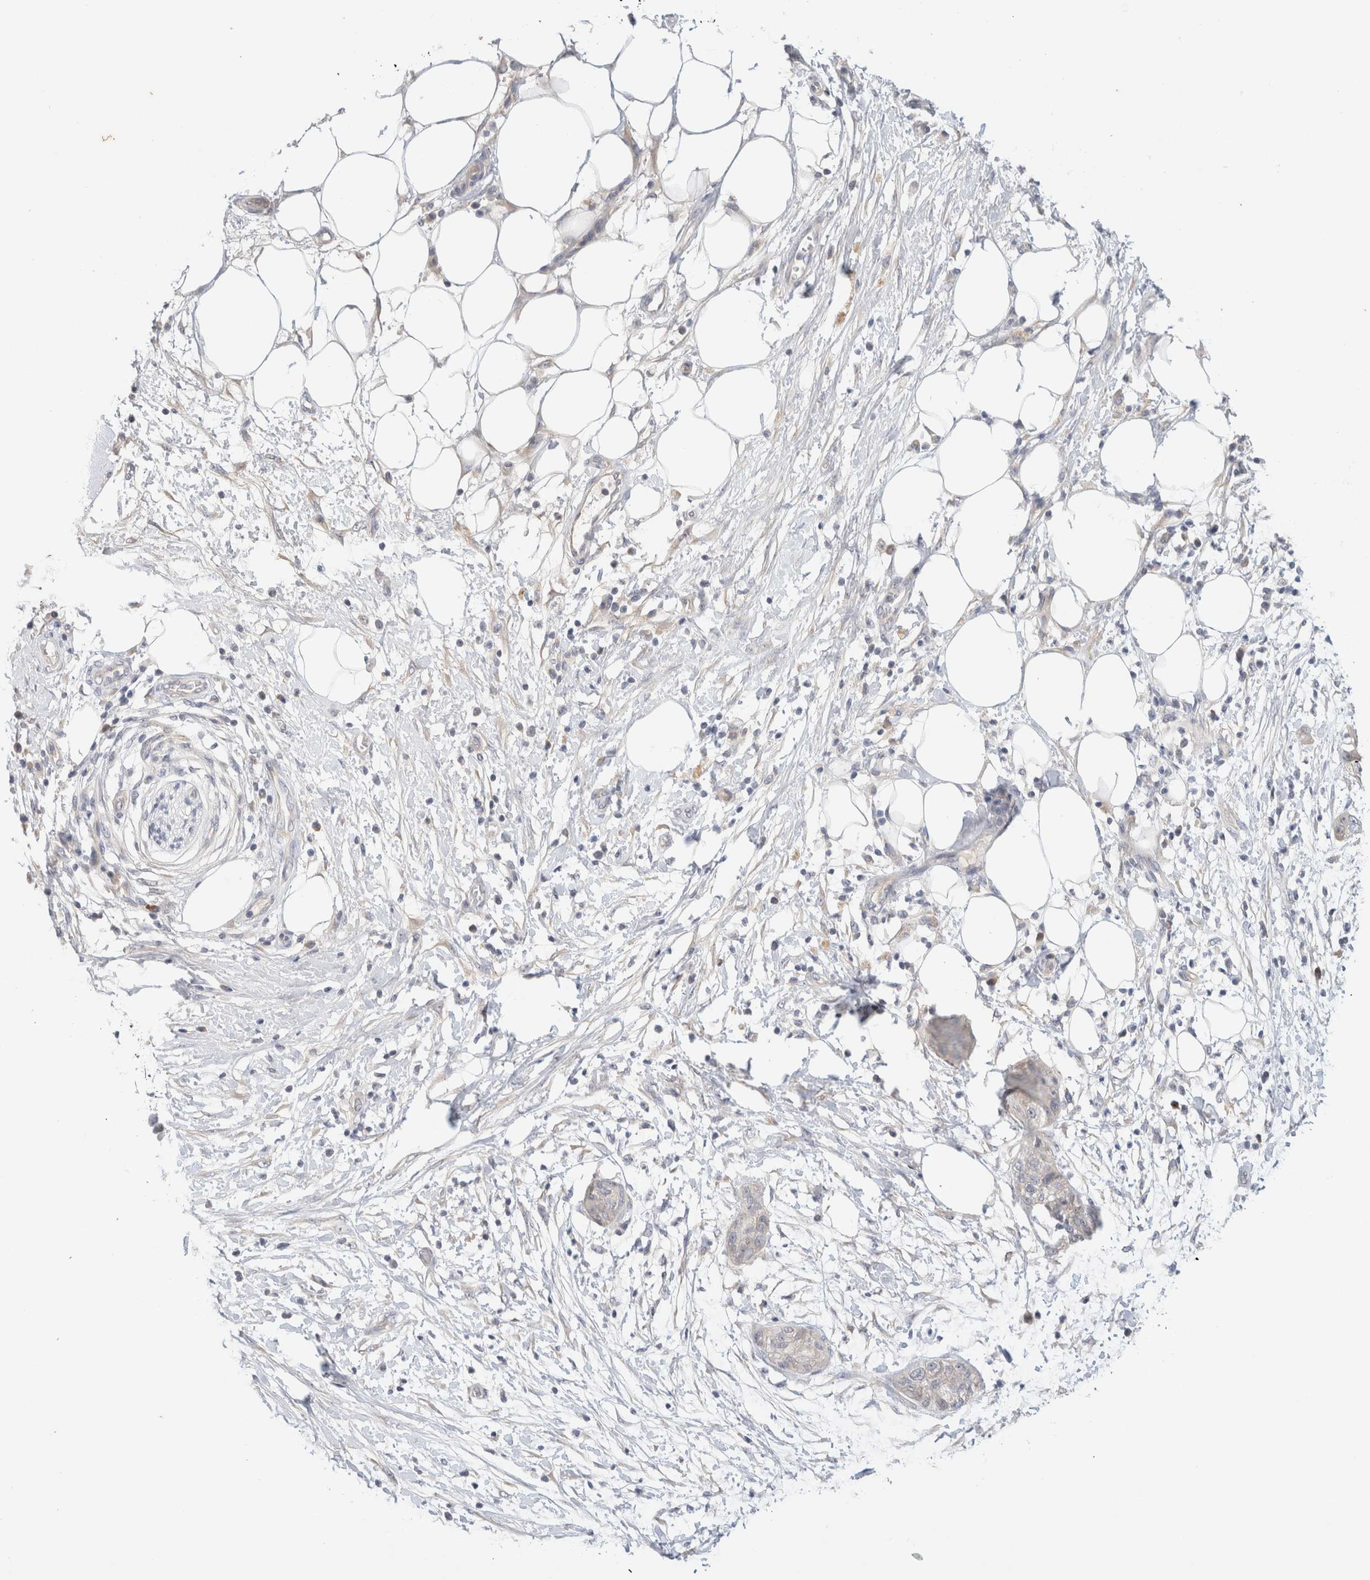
{"staining": {"intensity": "negative", "quantity": "none", "location": "none"}, "tissue": "pancreatic cancer", "cell_type": "Tumor cells", "image_type": "cancer", "snomed": [{"axis": "morphology", "description": "Adenocarcinoma, NOS"}, {"axis": "topography", "description": "Pancreas"}], "caption": "Immunohistochemistry (IHC) histopathology image of neoplastic tissue: human adenocarcinoma (pancreatic) stained with DAB (3,3'-diaminobenzidine) demonstrates no significant protein positivity in tumor cells.", "gene": "SPRTN", "patient": {"sex": "female", "age": 78}}